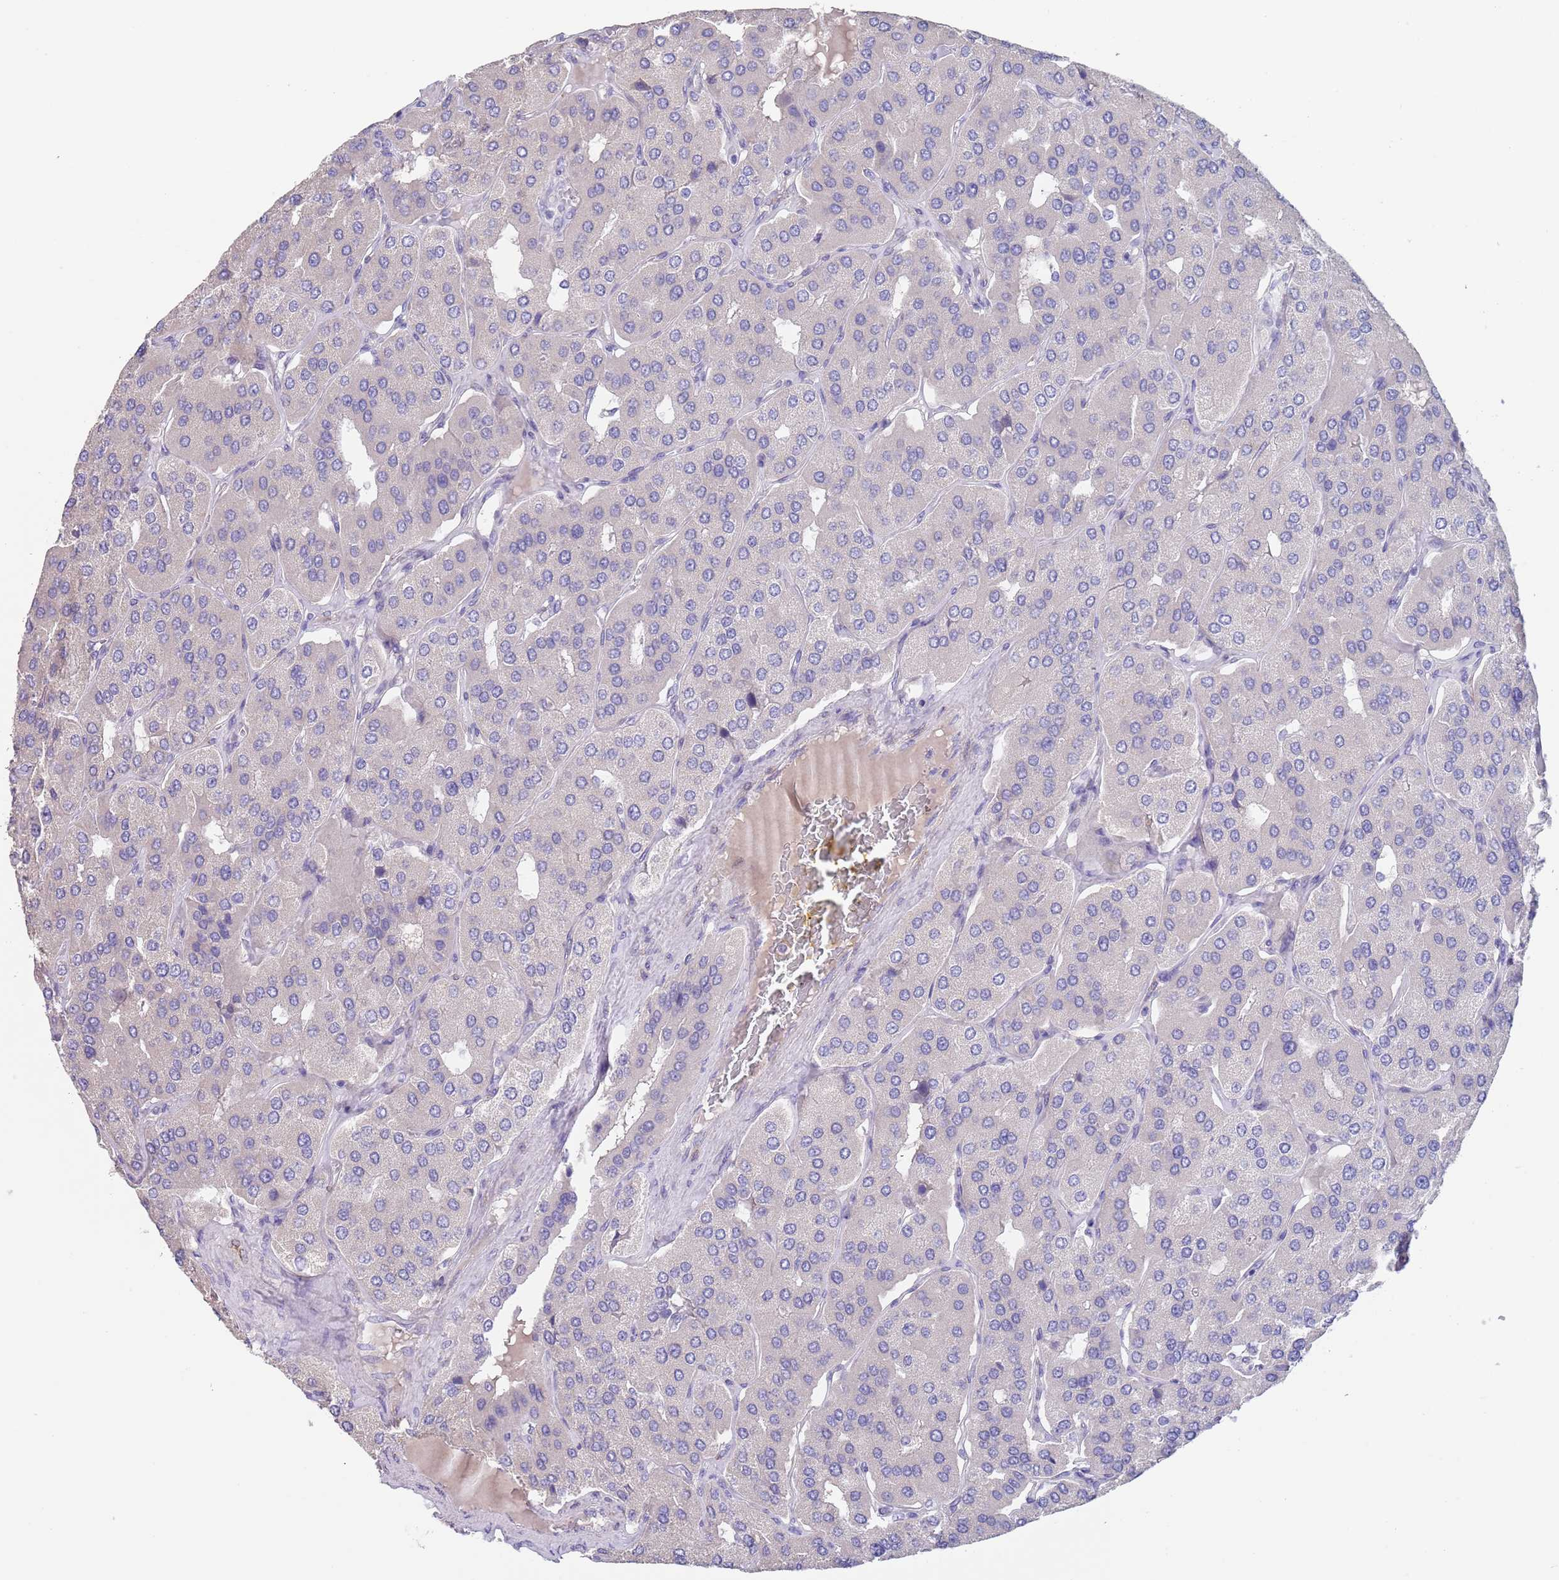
{"staining": {"intensity": "negative", "quantity": "none", "location": "none"}, "tissue": "parathyroid gland", "cell_type": "Glandular cells", "image_type": "normal", "snomed": [{"axis": "morphology", "description": "Normal tissue, NOS"}, {"axis": "morphology", "description": "Adenoma, NOS"}, {"axis": "topography", "description": "Parathyroid gland"}], "caption": "Parathyroid gland stained for a protein using IHC shows no staining glandular cells.", "gene": "RNF169", "patient": {"sex": "female", "age": 86}}